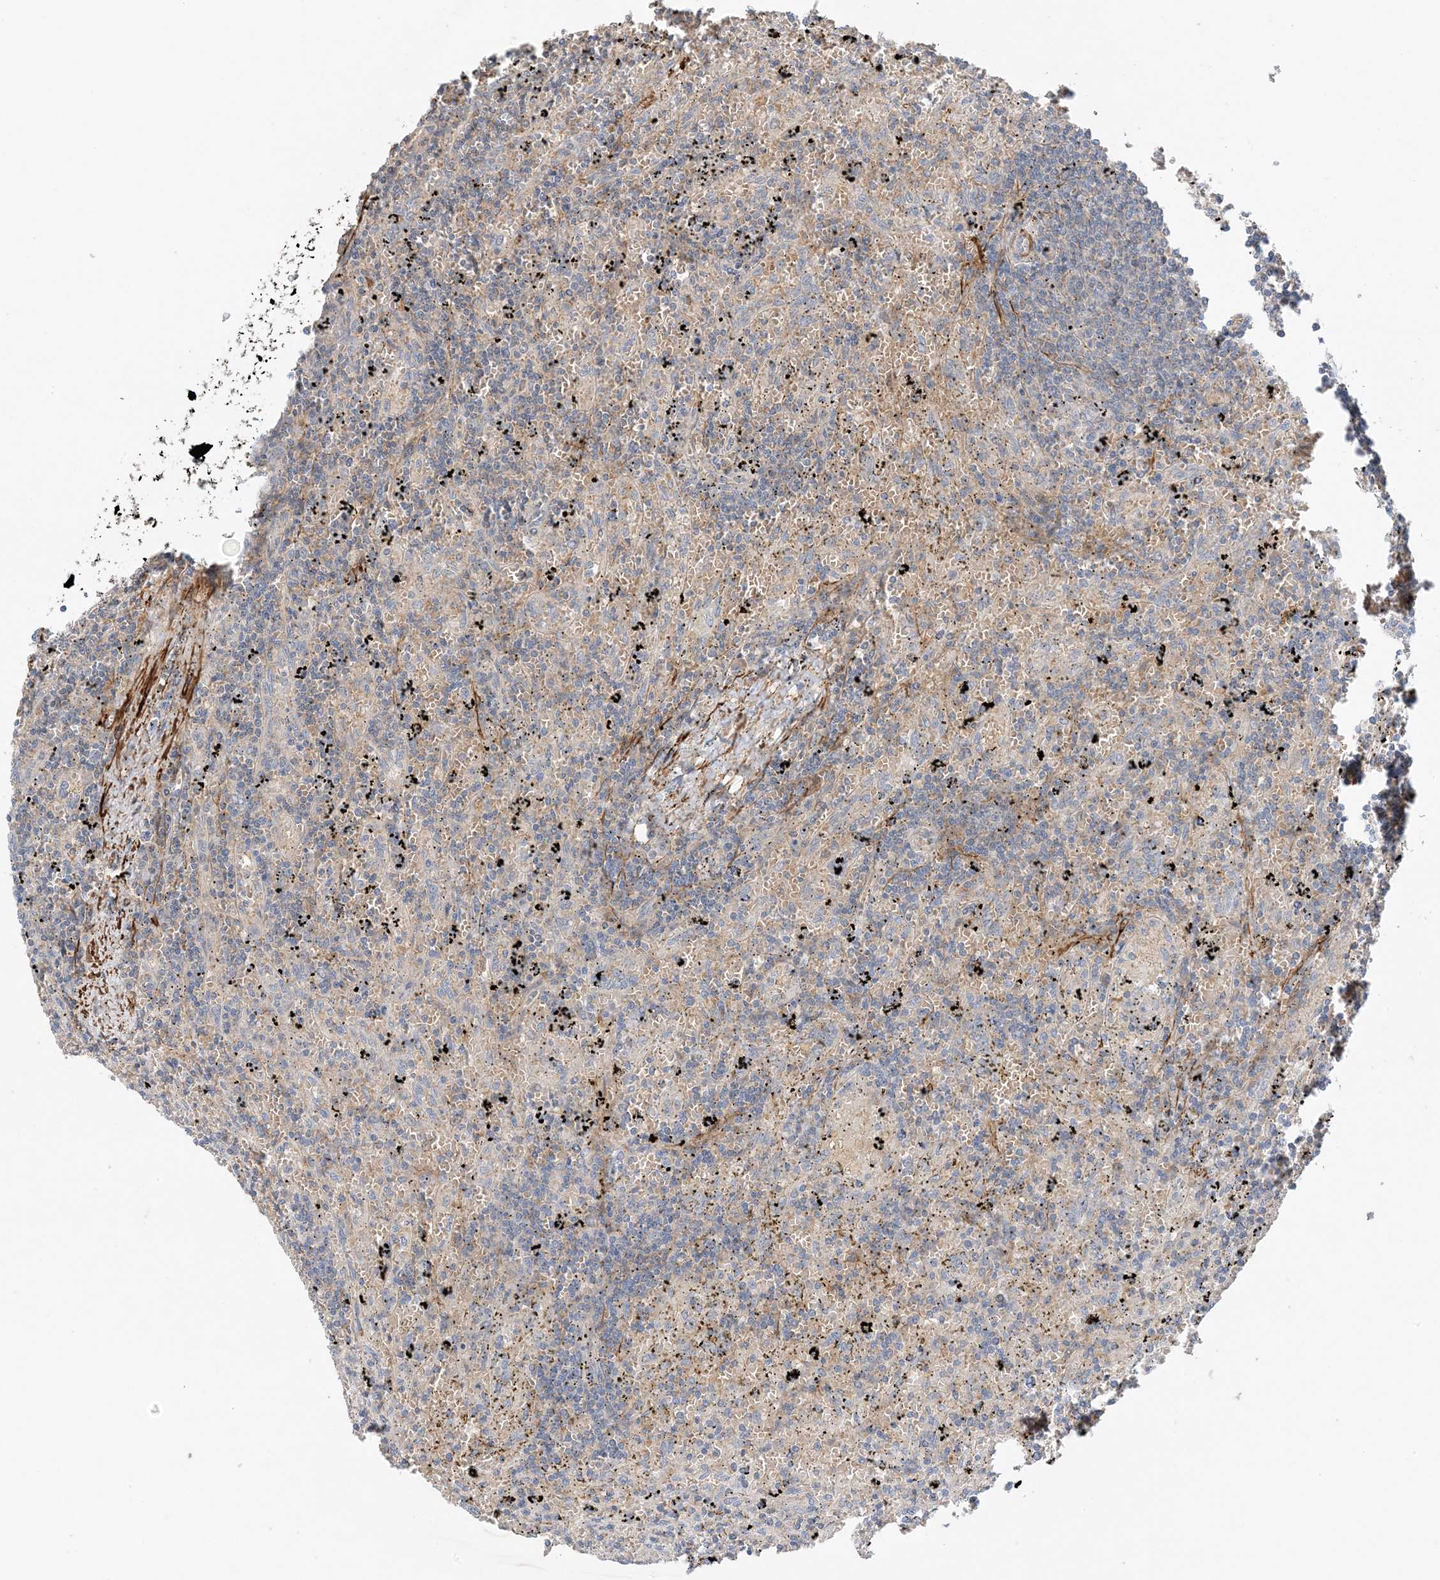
{"staining": {"intensity": "negative", "quantity": "none", "location": "none"}, "tissue": "lymphoma", "cell_type": "Tumor cells", "image_type": "cancer", "snomed": [{"axis": "morphology", "description": "Malignant lymphoma, non-Hodgkin's type, Low grade"}, {"axis": "topography", "description": "Spleen"}], "caption": "Lymphoma stained for a protein using immunohistochemistry (IHC) demonstrates no expression tumor cells.", "gene": "KIFBP", "patient": {"sex": "male", "age": 76}}